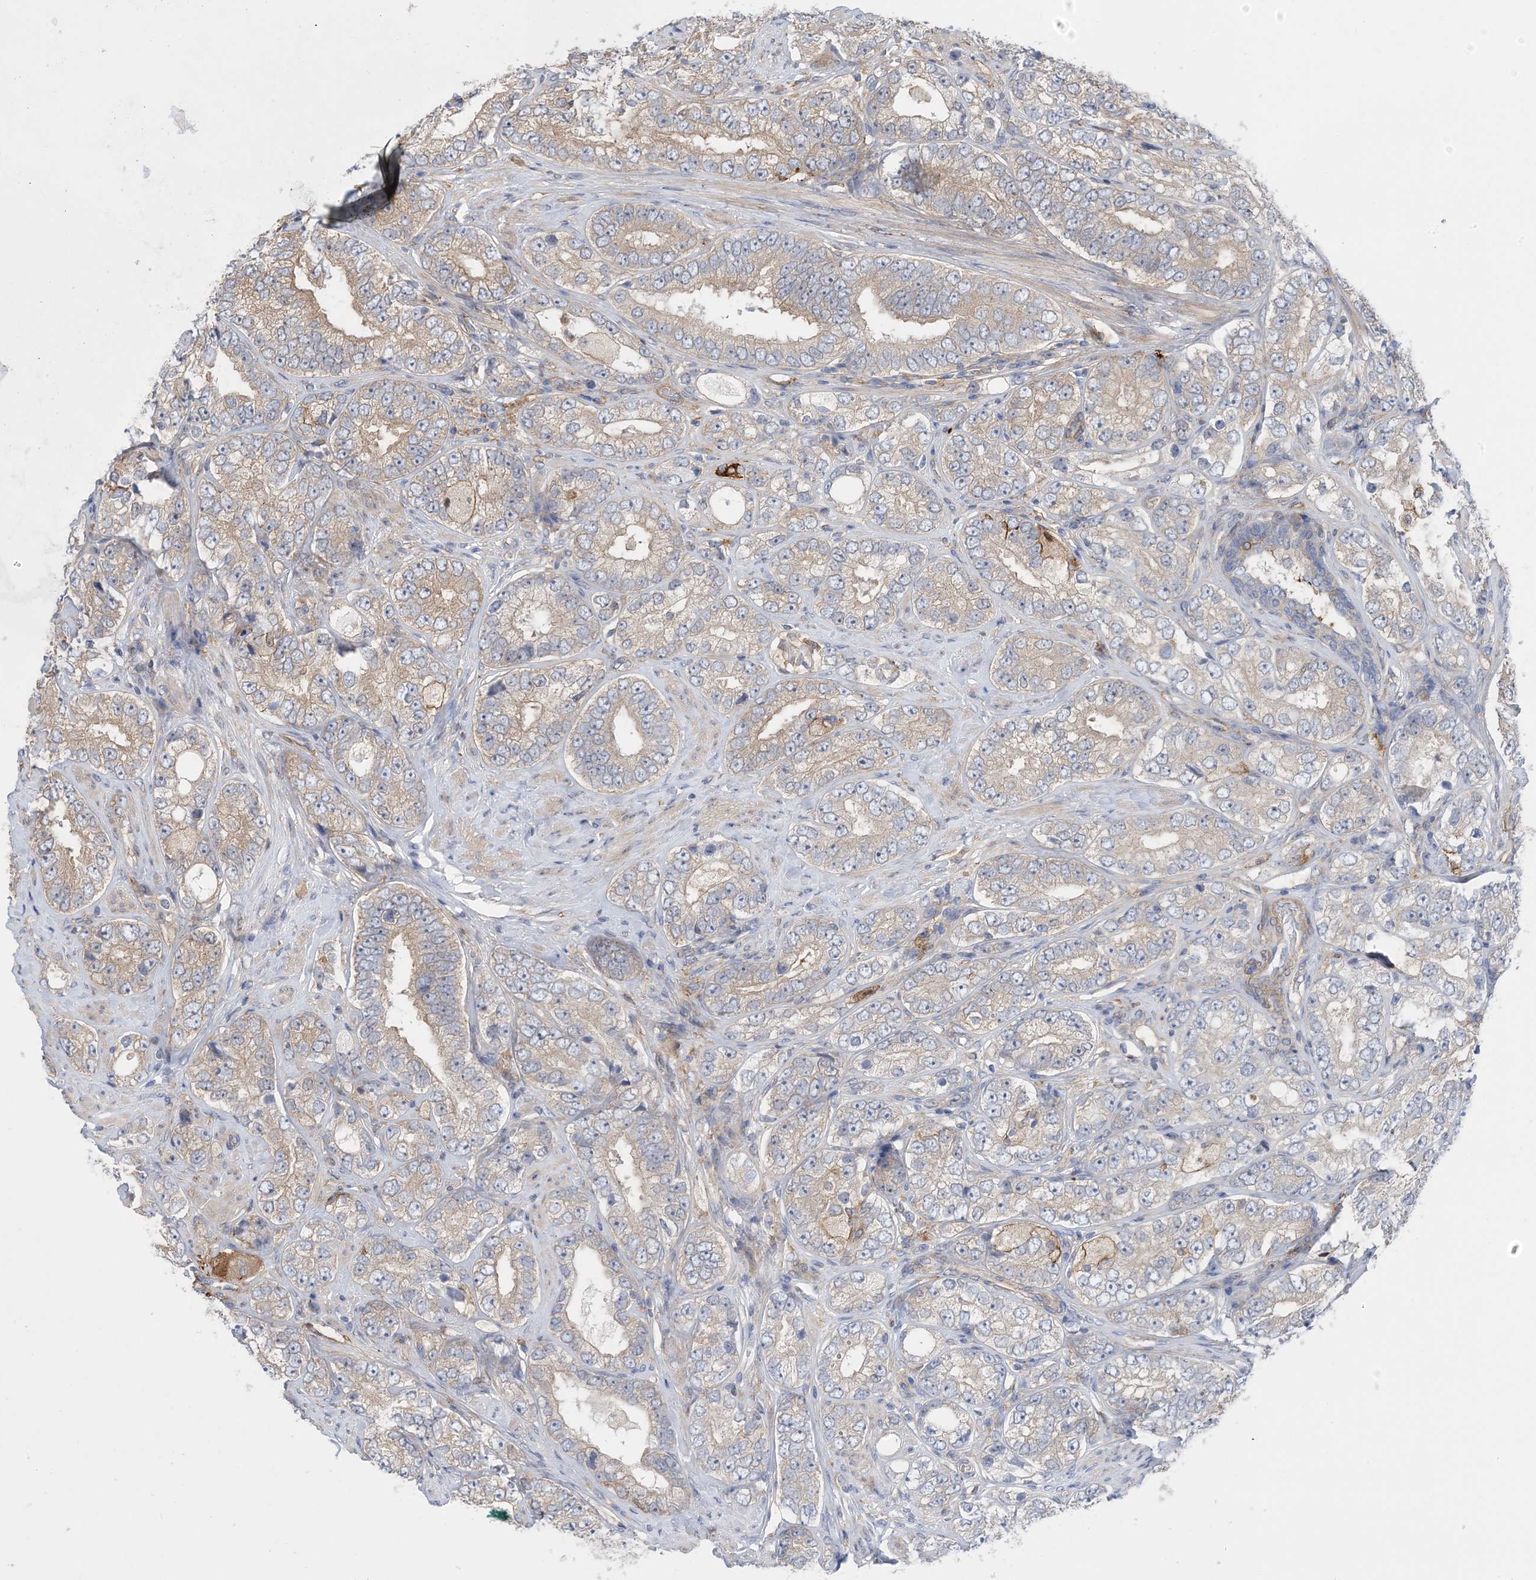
{"staining": {"intensity": "weak", "quantity": "25%-75%", "location": "cytoplasmic/membranous"}, "tissue": "prostate cancer", "cell_type": "Tumor cells", "image_type": "cancer", "snomed": [{"axis": "morphology", "description": "Adenocarcinoma, High grade"}, {"axis": "topography", "description": "Prostate"}], "caption": "A low amount of weak cytoplasmic/membranous positivity is present in approximately 25%-75% of tumor cells in prostate cancer (adenocarcinoma (high-grade)) tissue.", "gene": "HS1BP3", "patient": {"sex": "male", "age": 56}}